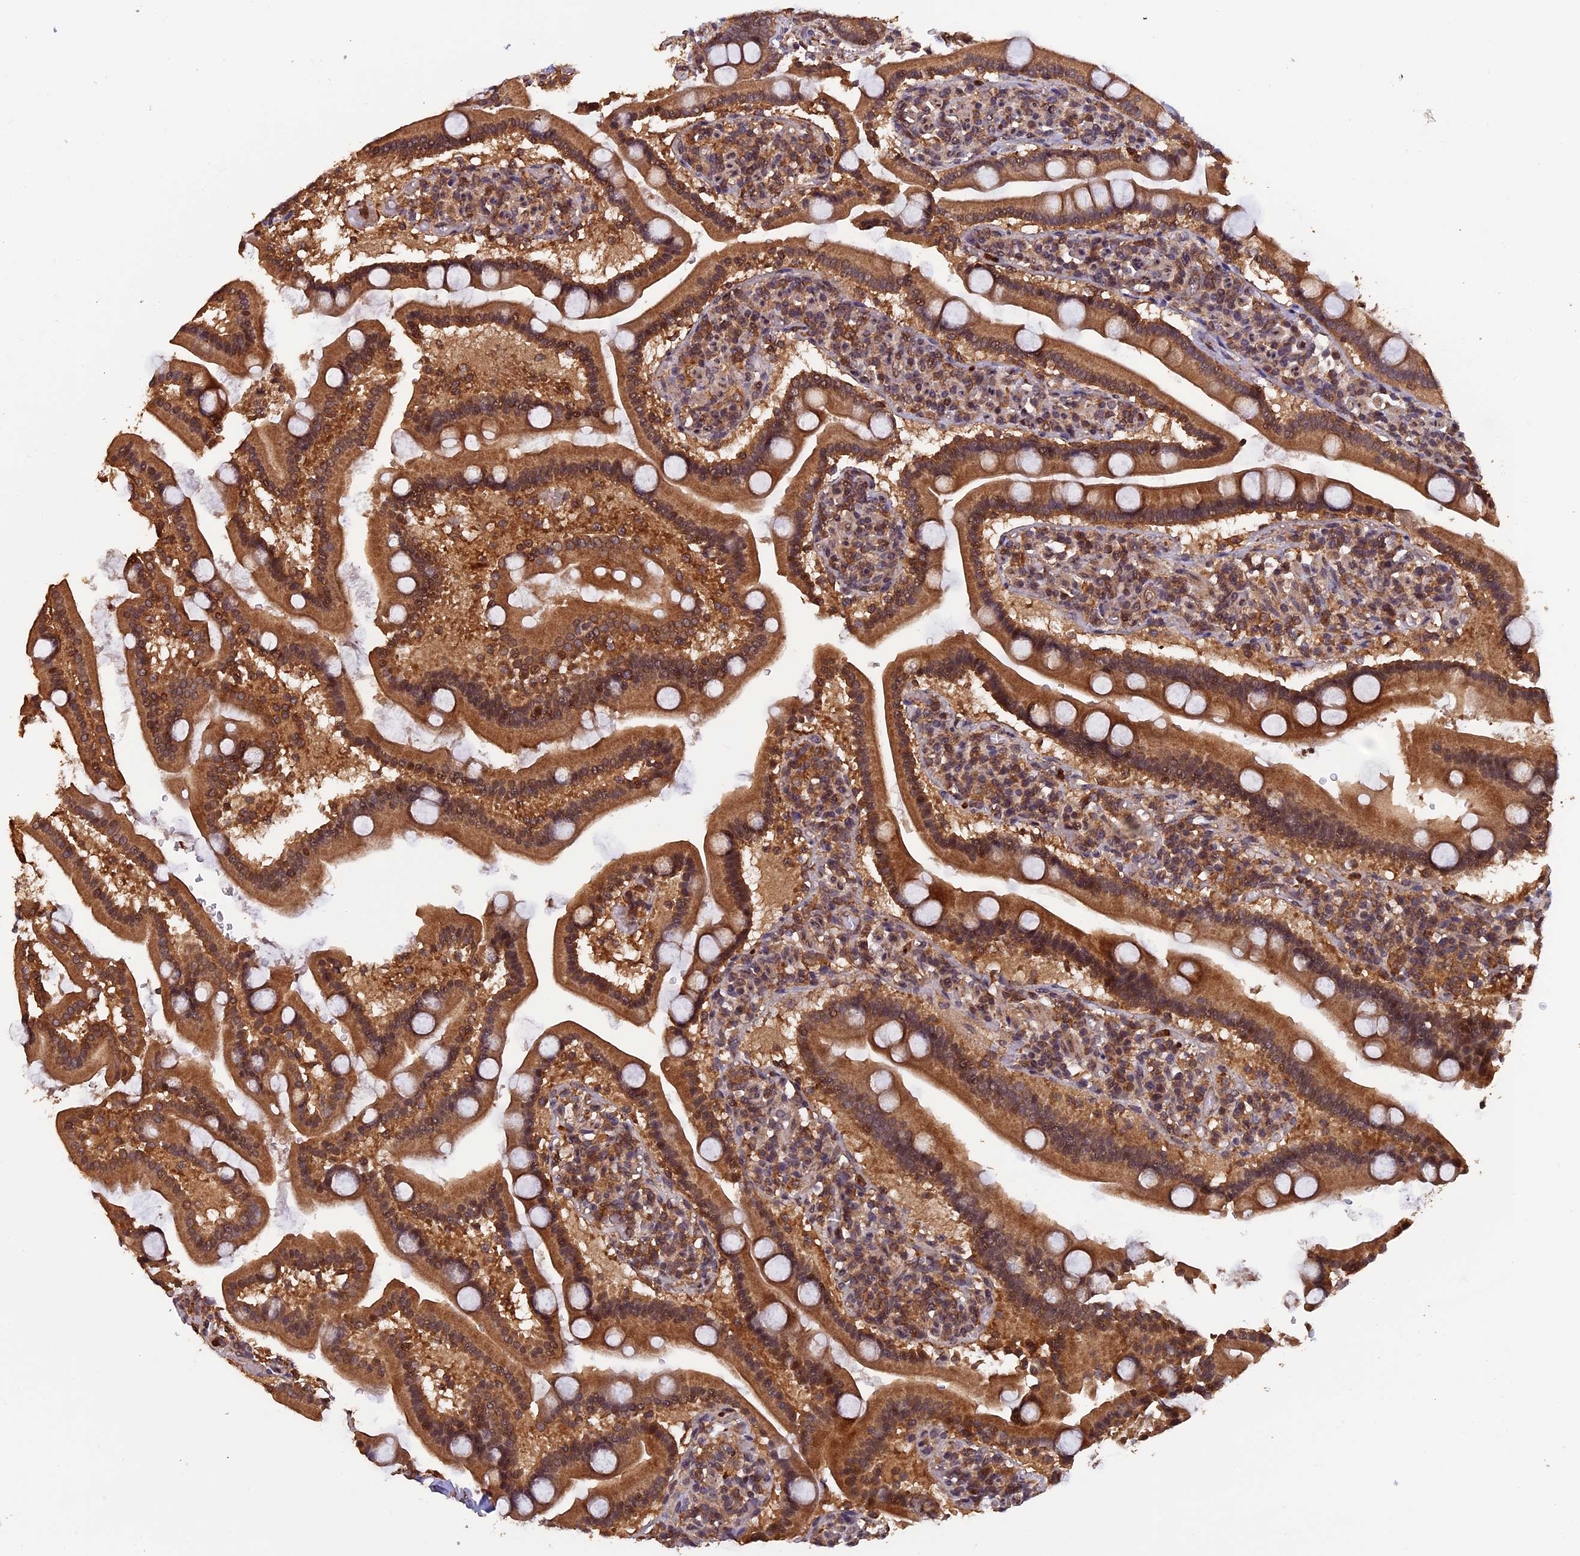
{"staining": {"intensity": "moderate", "quantity": ">75%", "location": "cytoplasmic/membranous"}, "tissue": "duodenum", "cell_type": "Glandular cells", "image_type": "normal", "snomed": [{"axis": "morphology", "description": "Normal tissue, NOS"}, {"axis": "topography", "description": "Duodenum"}], "caption": "Protein staining demonstrates moderate cytoplasmic/membranous positivity in about >75% of glandular cells in unremarkable duodenum.", "gene": "PKD2L2", "patient": {"sex": "male", "age": 55}}